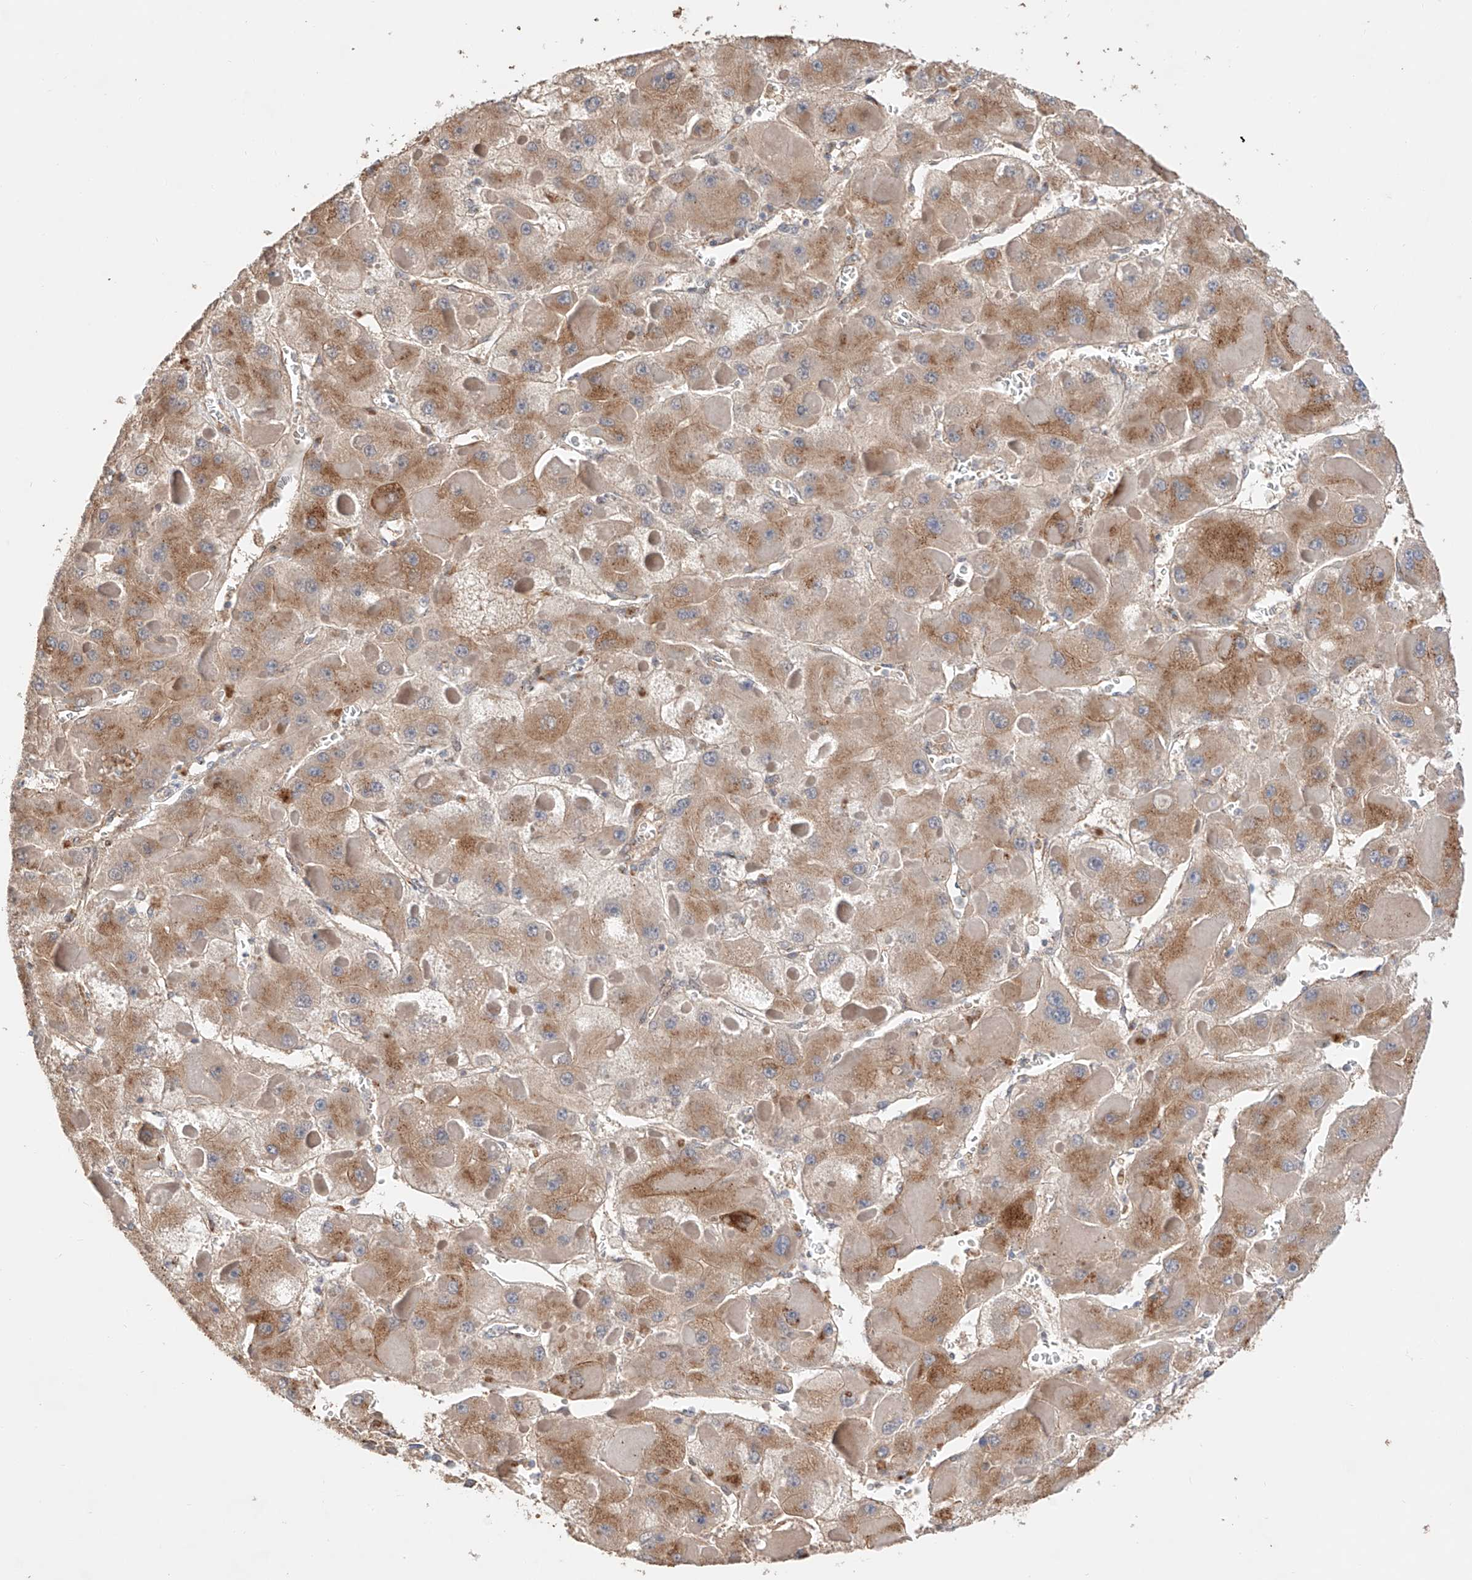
{"staining": {"intensity": "moderate", "quantity": ">75%", "location": "cytoplasmic/membranous"}, "tissue": "liver cancer", "cell_type": "Tumor cells", "image_type": "cancer", "snomed": [{"axis": "morphology", "description": "Carcinoma, Hepatocellular, NOS"}, {"axis": "topography", "description": "Liver"}], "caption": "Approximately >75% of tumor cells in human liver hepatocellular carcinoma show moderate cytoplasmic/membranous protein staining as visualized by brown immunohistochemical staining.", "gene": "MOSPD1", "patient": {"sex": "female", "age": 73}}